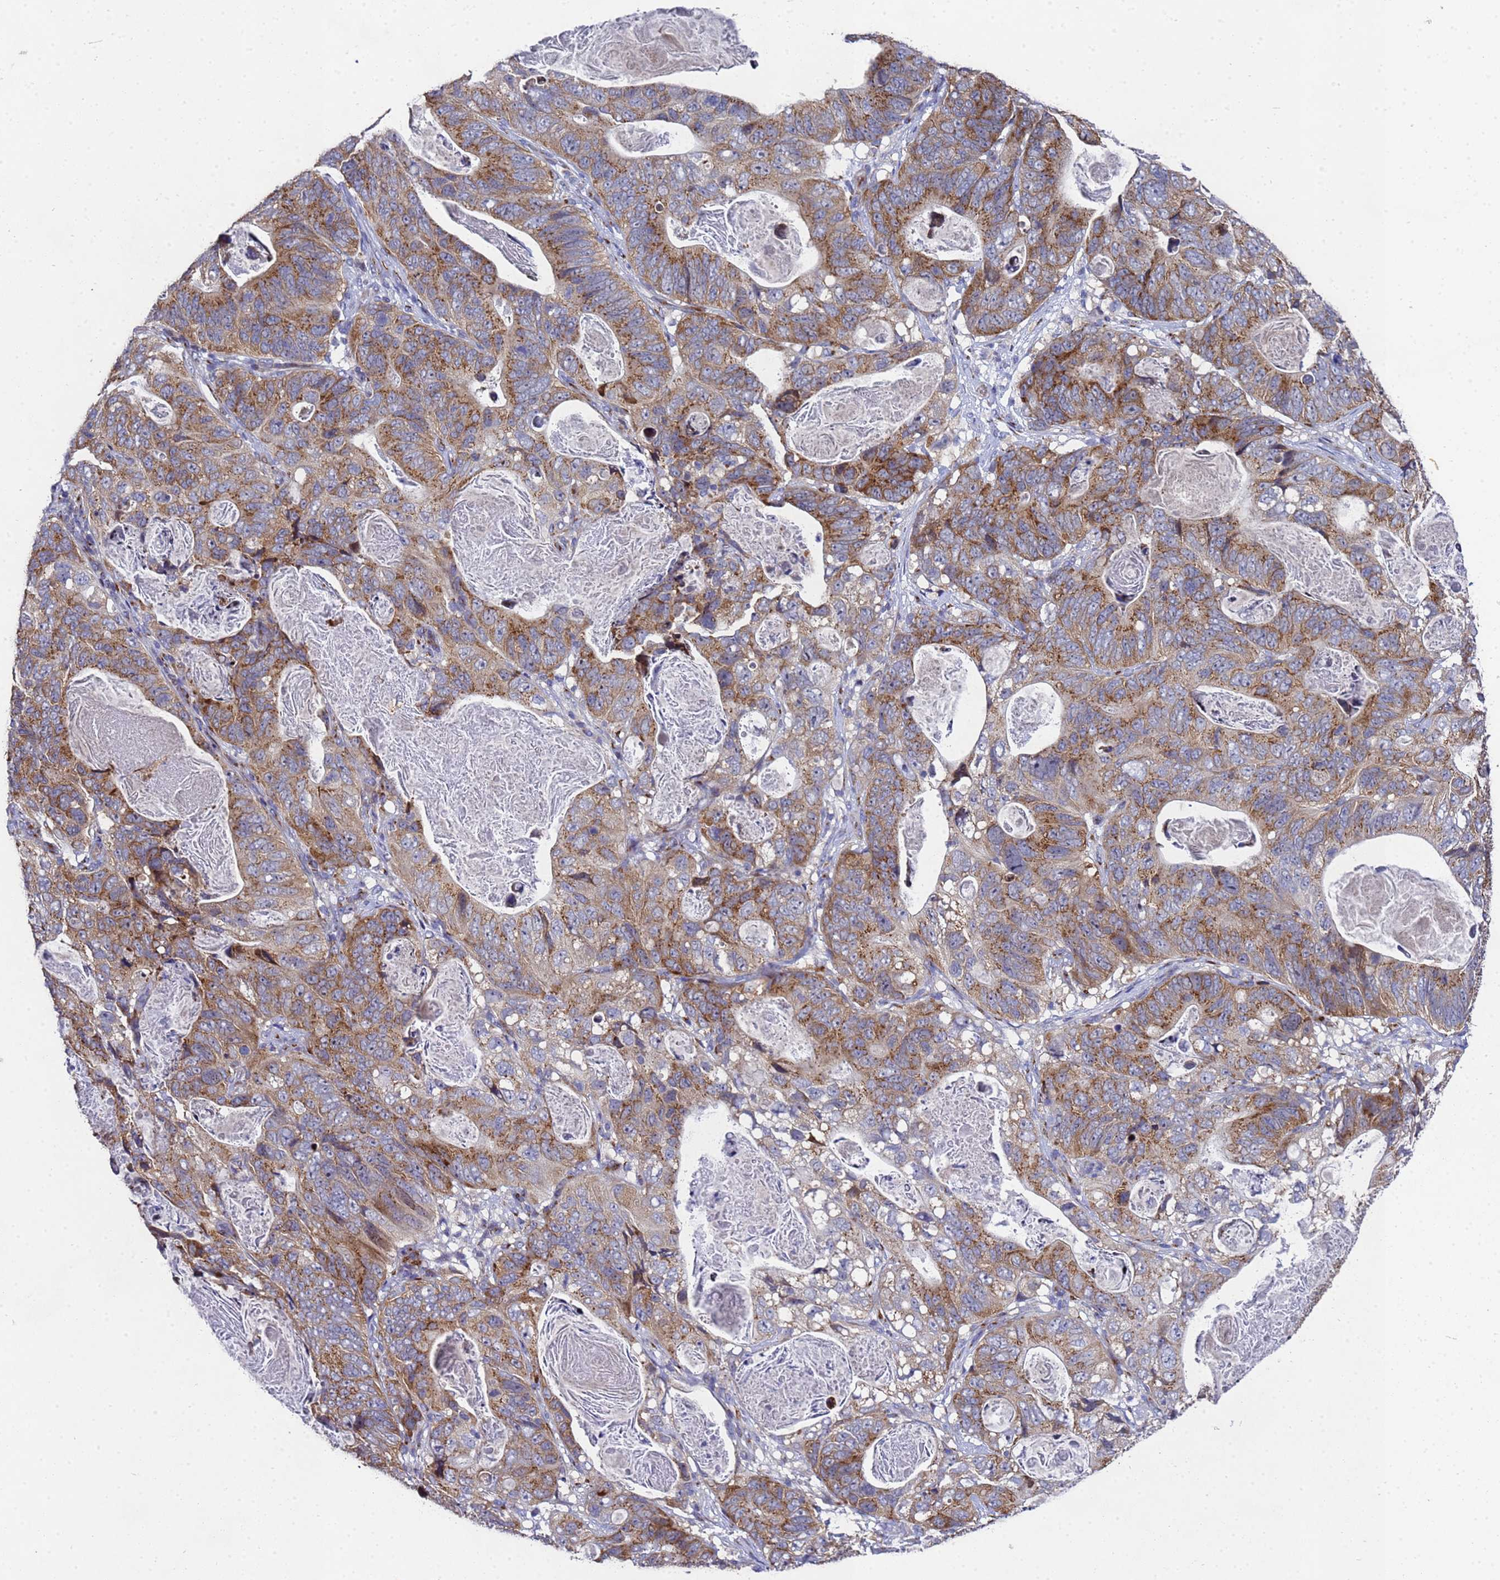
{"staining": {"intensity": "moderate", "quantity": ">75%", "location": "cytoplasmic/membranous"}, "tissue": "stomach cancer", "cell_type": "Tumor cells", "image_type": "cancer", "snomed": [{"axis": "morphology", "description": "Normal tissue, NOS"}, {"axis": "morphology", "description": "Adenocarcinoma, NOS"}, {"axis": "topography", "description": "Stomach"}], "caption": "A high-resolution histopathology image shows immunohistochemistry (IHC) staining of stomach adenocarcinoma, which demonstrates moderate cytoplasmic/membranous expression in approximately >75% of tumor cells. (brown staining indicates protein expression, while blue staining denotes nuclei).", "gene": "NSUN6", "patient": {"sex": "female", "age": 89}}